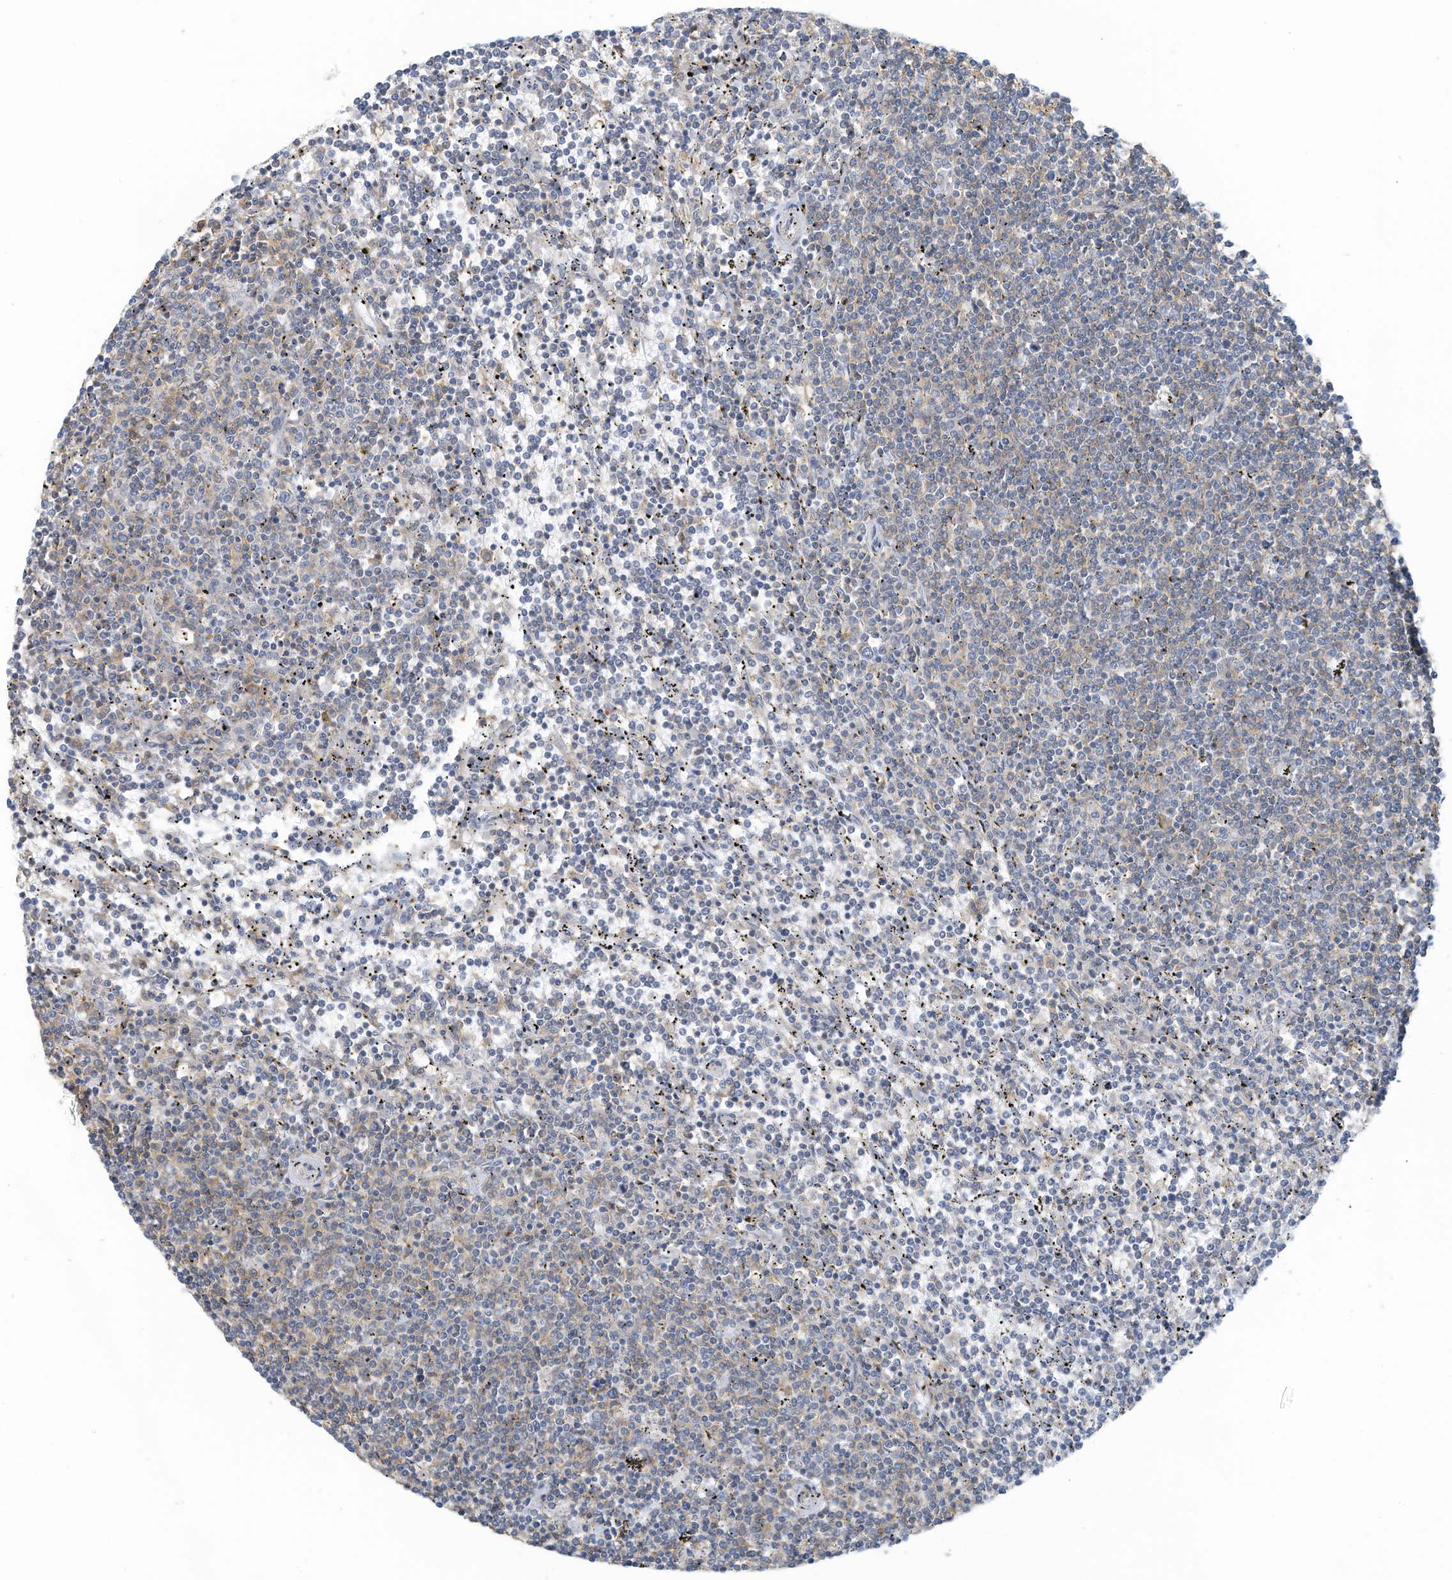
{"staining": {"intensity": "negative", "quantity": "none", "location": "none"}, "tissue": "lymphoma", "cell_type": "Tumor cells", "image_type": "cancer", "snomed": [{"axis": "morphology", "description": "Malignant lymphoma, non-Hodgkin's type, Low grade"}, {"axis": "topography", "description": "Spleen"}], "caption": "An immunohistochemistry histopathology image of malignant lymphoma, non-Hodgkin's type (low-grade) is shown. There is no staining in tumor cells of malignant lymphoma, non-Hodgkin's type (low-grade).", "gene": "ZNF846", "patient": {"sex": "female", "age": 50}}